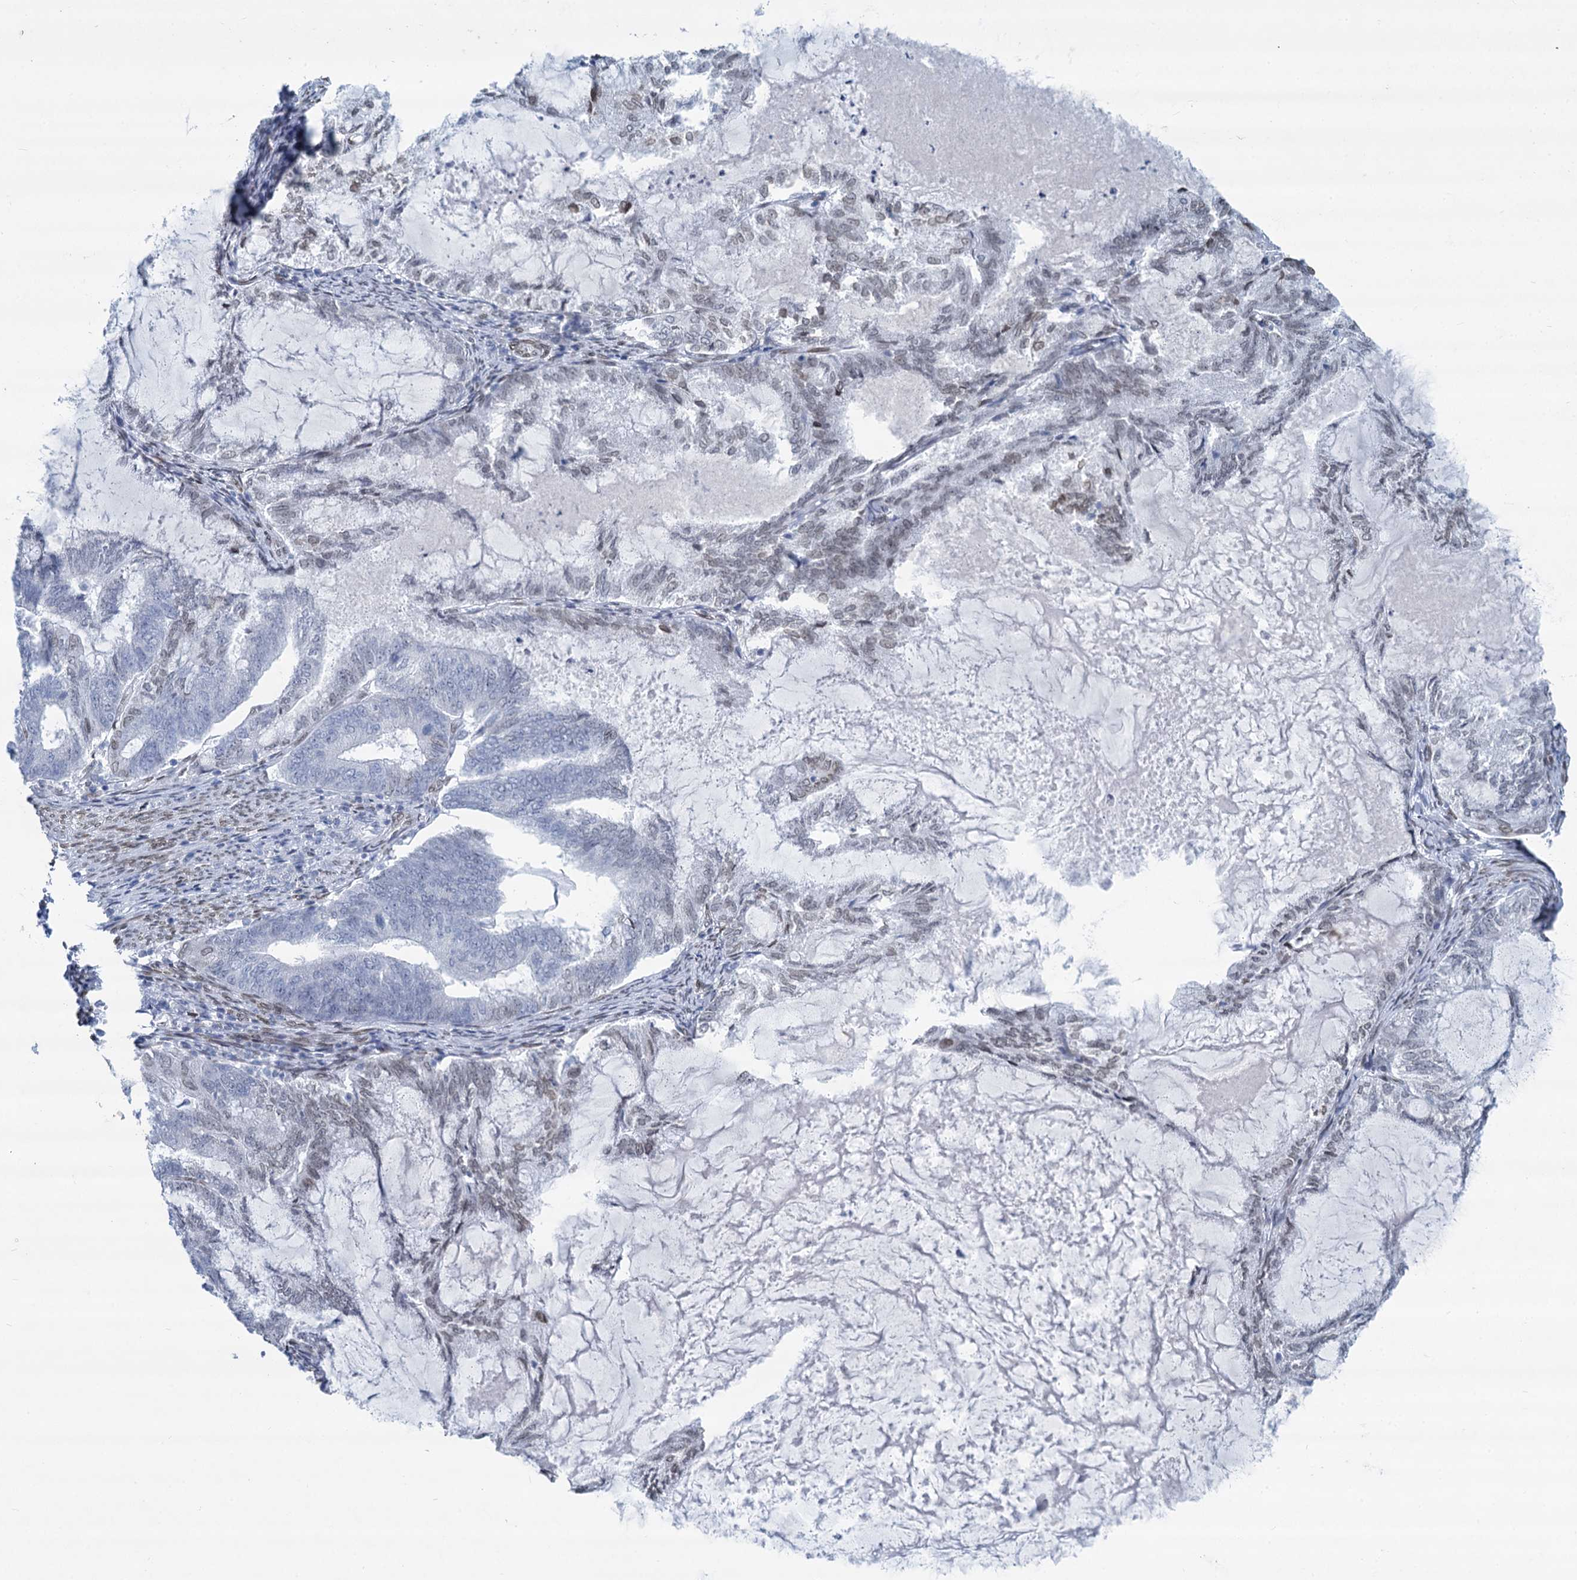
{"staining": {"intensity": "weak", "quantity": "25%-75%", "location": "cytoplasmic/membranous,nuclear"}, "tissue": "endometrial cancer", "cell_type": "Tumor cells", "image_type": "cancer", "snomed": [{"axis": "morphology", "description": "Adenocarcinoma, NOS"}, {"axis": "topography", "description": "Endometrium"}], "caption": "IHC histopathology image of neoplastic tissue: endometrial cancer (adenocarcinoma) stained using IHC exhibits low levels of weak protein expression localized specifically in the cytoplasmic/membranous and nuclear of tumor cells, appearing as a cytoplasmic/membranous and nuclear brown color.", "gene": "PRSS35", "patient": {"sex": "female", "age": 86}}